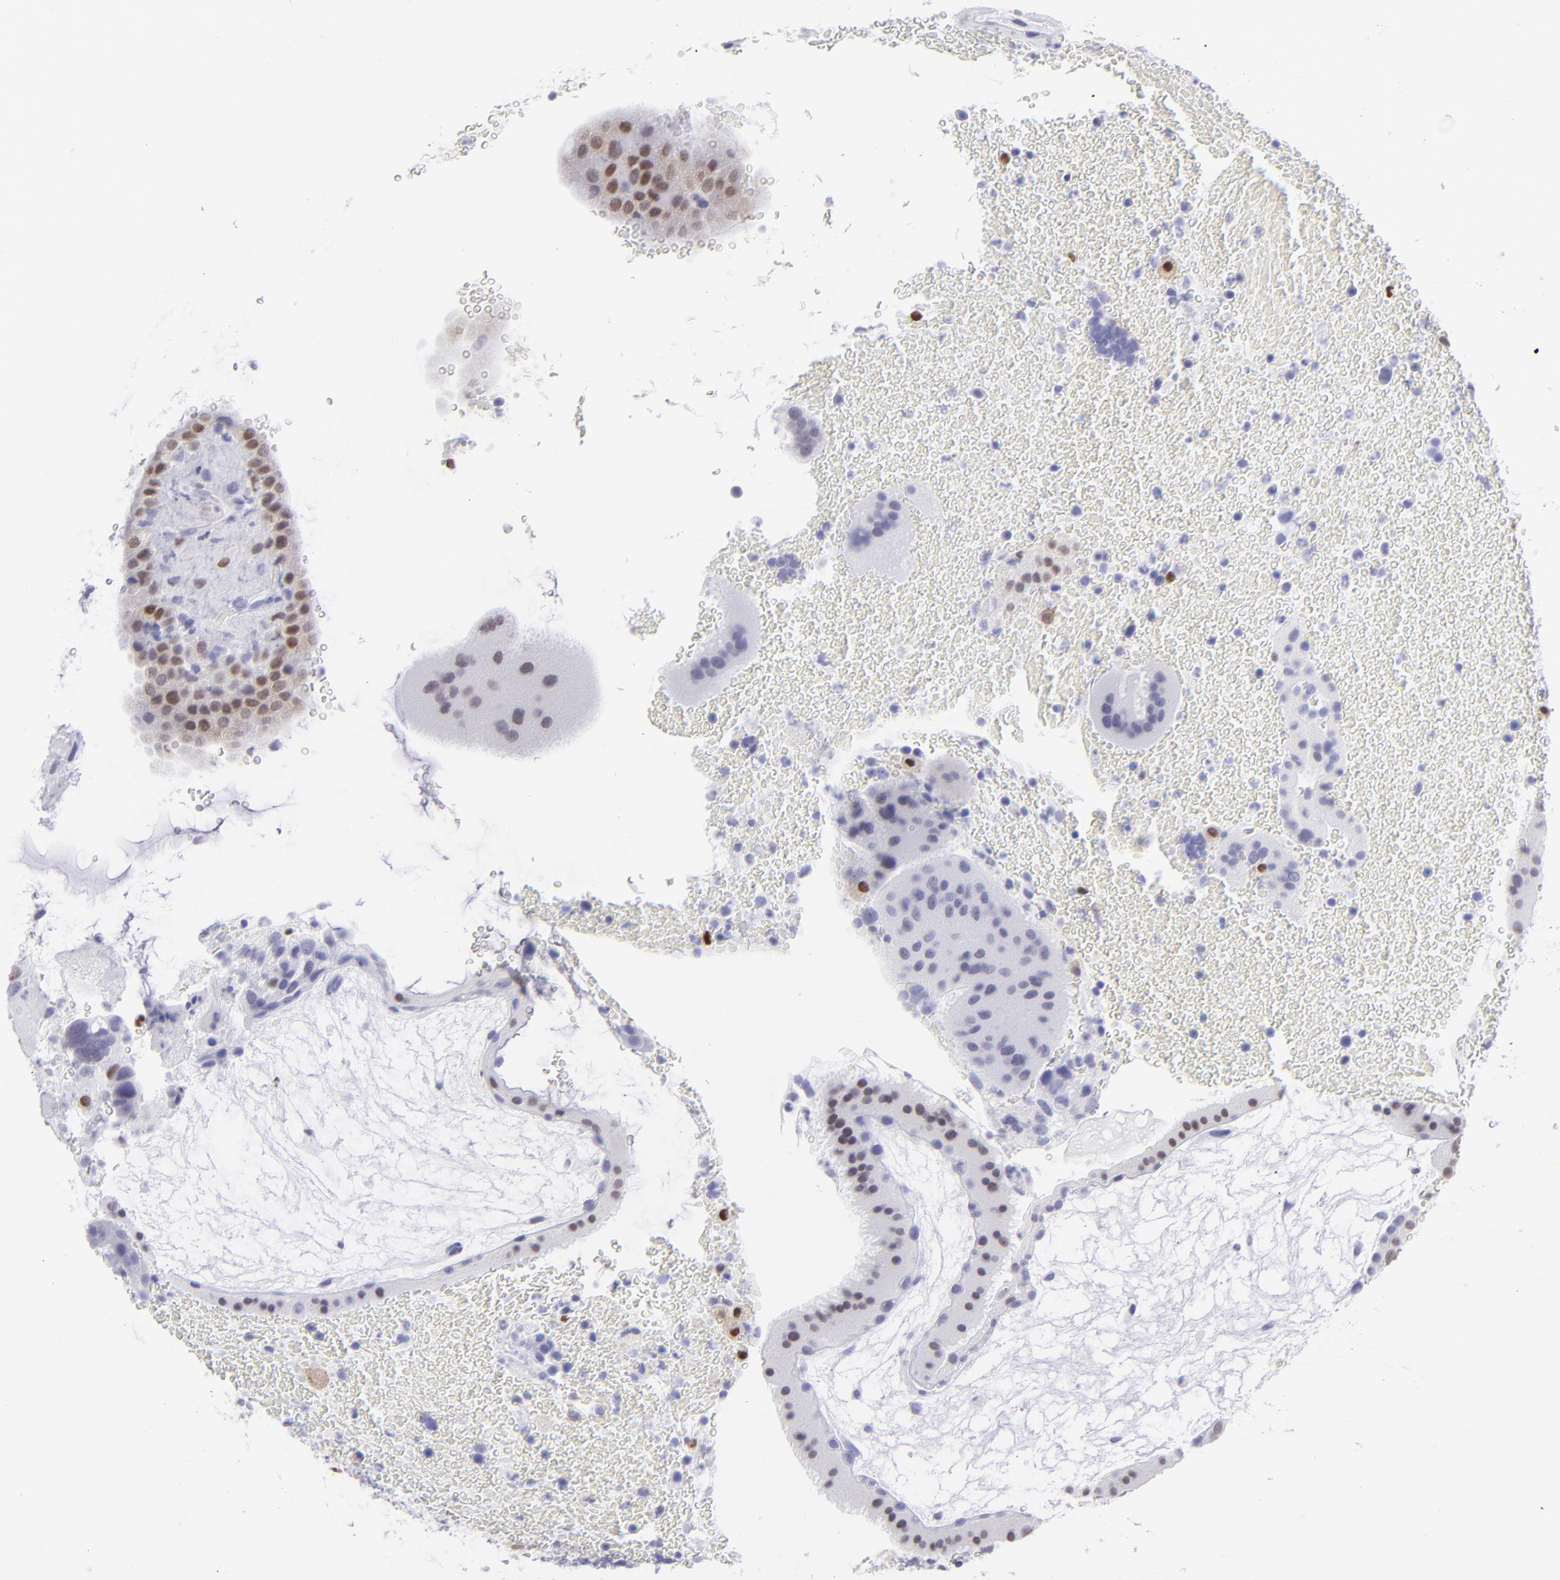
{"staining": {"intensity": "negative", "quantity": "none", "location": "none"}, "tissue": "placenta", "cell_type": "Trophoblastic cells", "image_type": "normal", "snomed": [{"axis": "morphology", "description": "Normal tissue, NOS"}, {"axis": "topography", "description": "Placenta"}], "caption": "A histopathology image of placenta stained for a protein shows no brown staining in trophoblastic cells. Nuclei are stained in blue.", "gene": "MITF", "patient": {"sex": "female", "age": 19}}